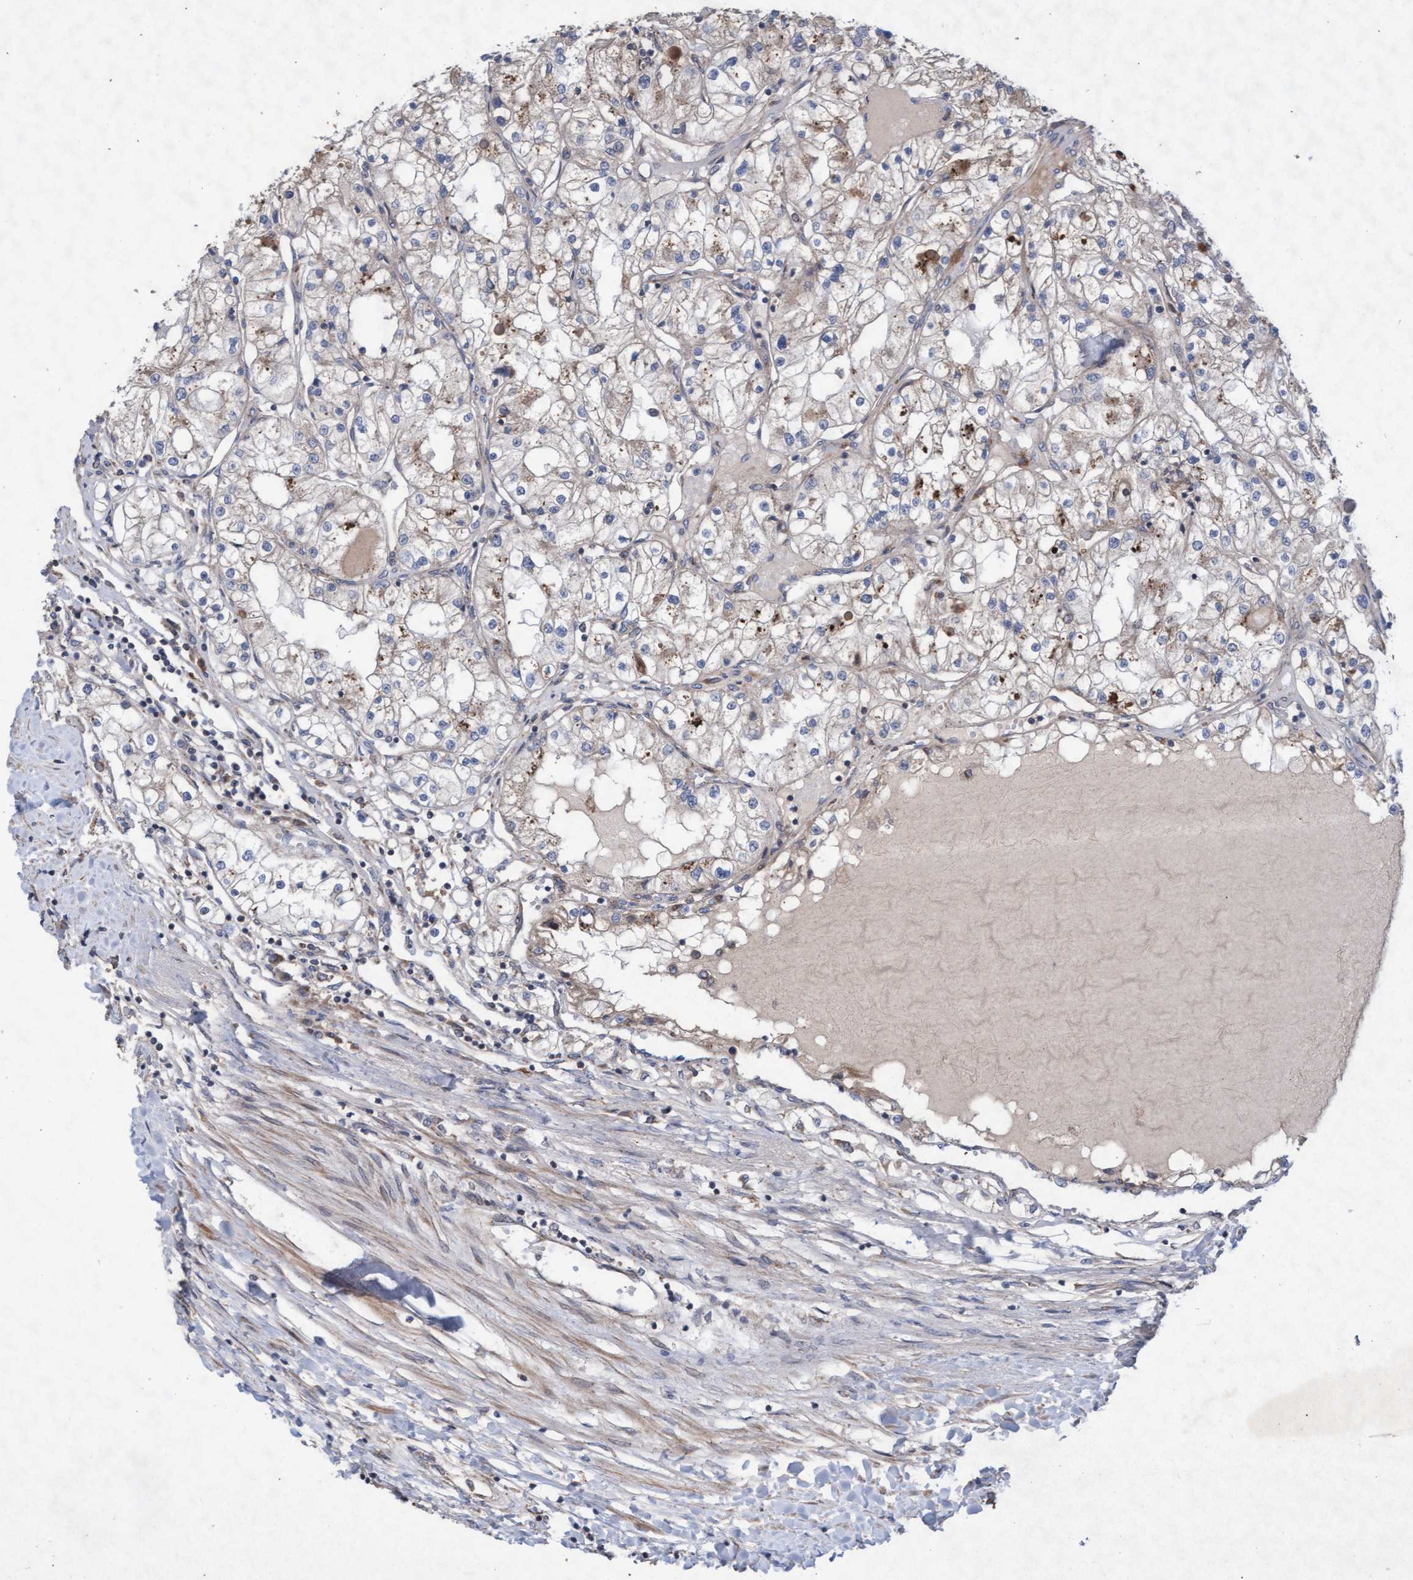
{"staining": {"intensity": "negative", "quantity": "none", "location": "none"}, "tissue": "renal cancer", "cell_type": "Tumor cells", "image_type": "cancer", "snomed": [{"axis": "morphology", "description": "Adenocarcinoma, NOS"}, {"axis": "topography", "description": "Kidney"}], "caption": "Immunohistochemical staining of renal adenocarcinoma demonstrates no significant staining in tumor cells. Nuclei are stained in blue.", "gene": "ABCF2", "patient": {"sex": "male", "age": 68}}